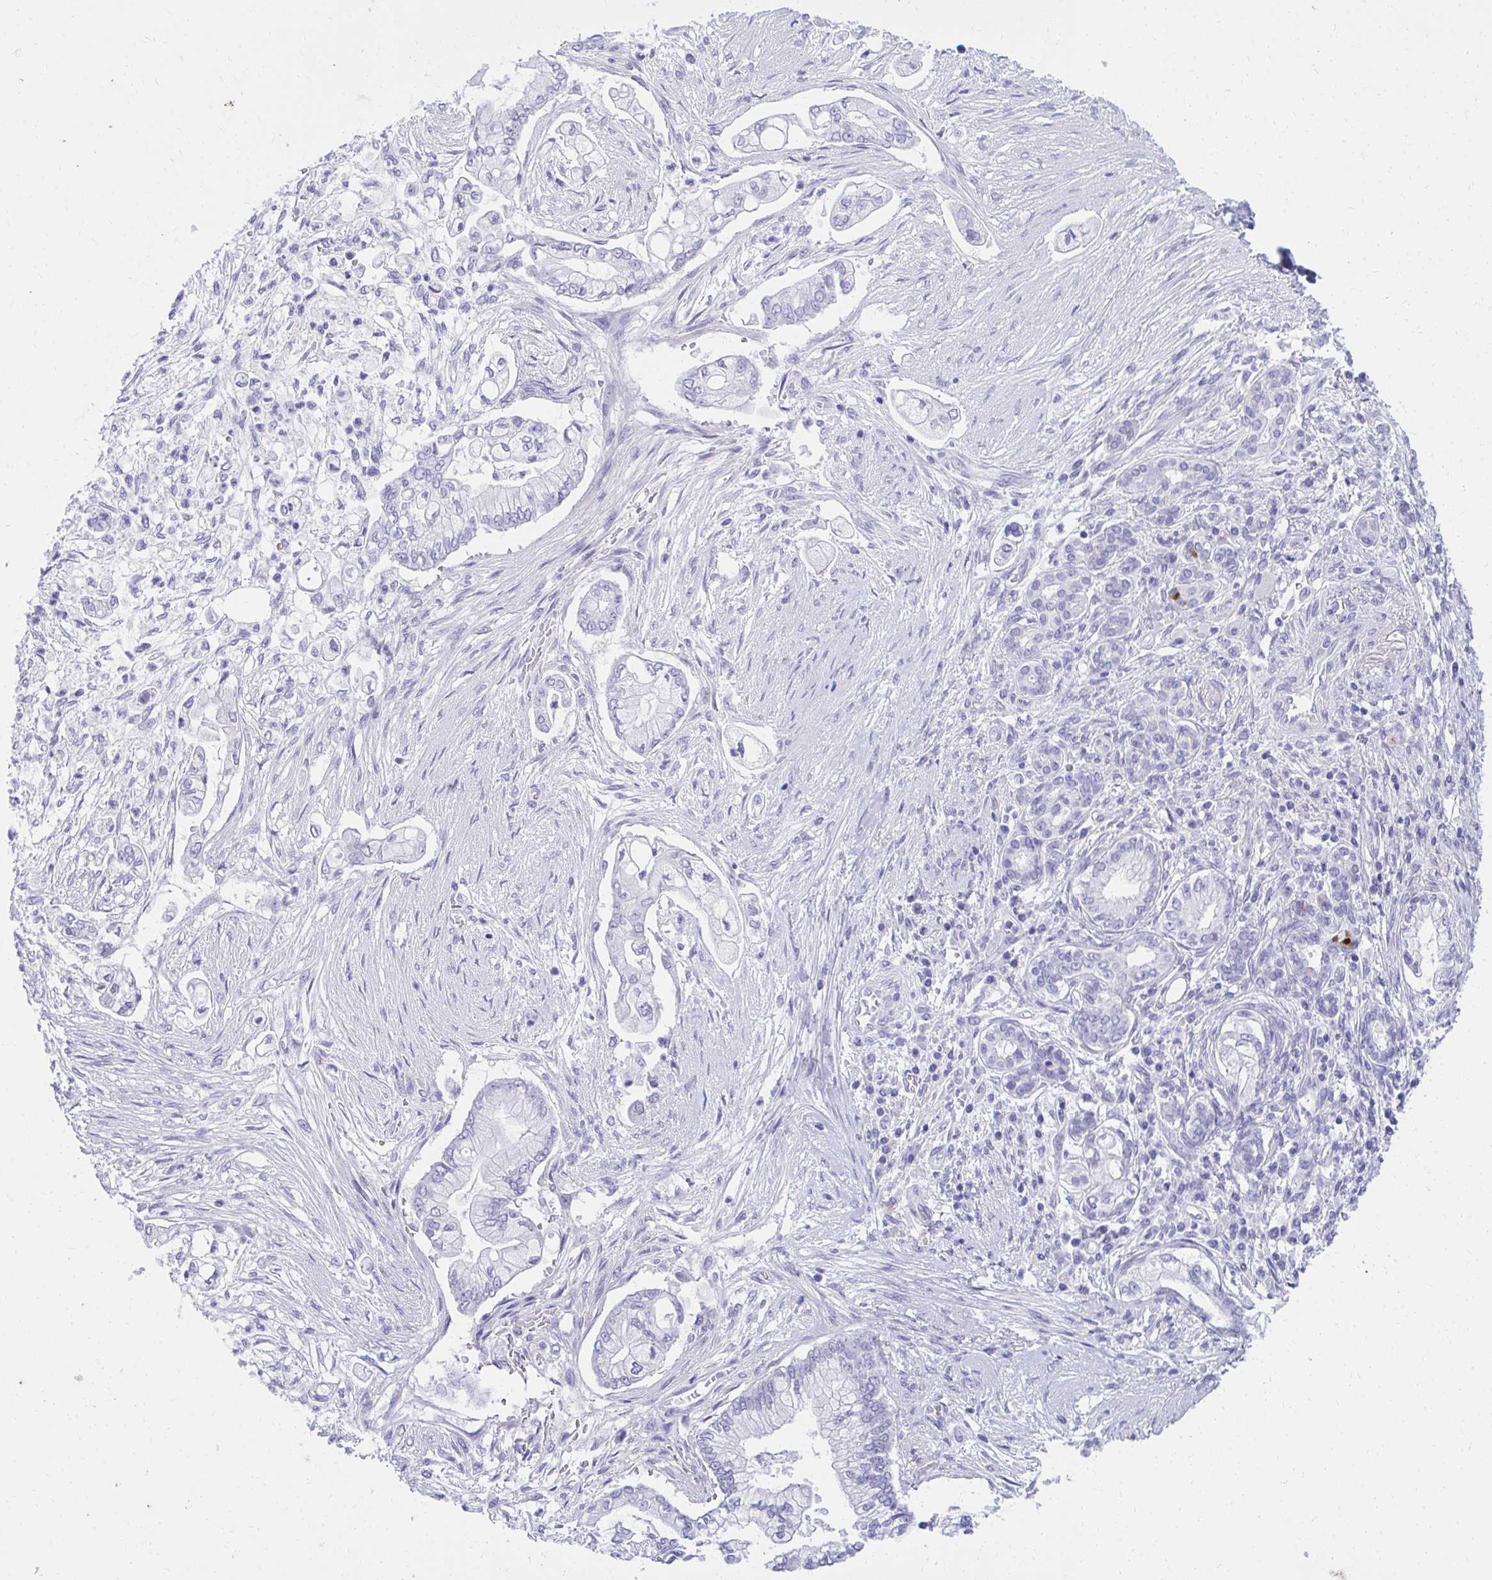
{"staining": {"intensity": "negative", "quantity": "none", "location": "none"}, "tissue": "pancreatic cancer", "cell_type": "Tumor cells", "image_type": "cancer", "snomed": [{"axis": "morphology", "description": "Adenocarcinoma, NOS"}, {"axis": "topography", "description": "Pancreas"}], "caption": "This is a histopathology image of immunohistochemistry staining of pancreatic adenocarcinoma, which shows no staining in tumor cells.", "gene": "KLK1", "patient": {"sex": "female", "age": 69}}